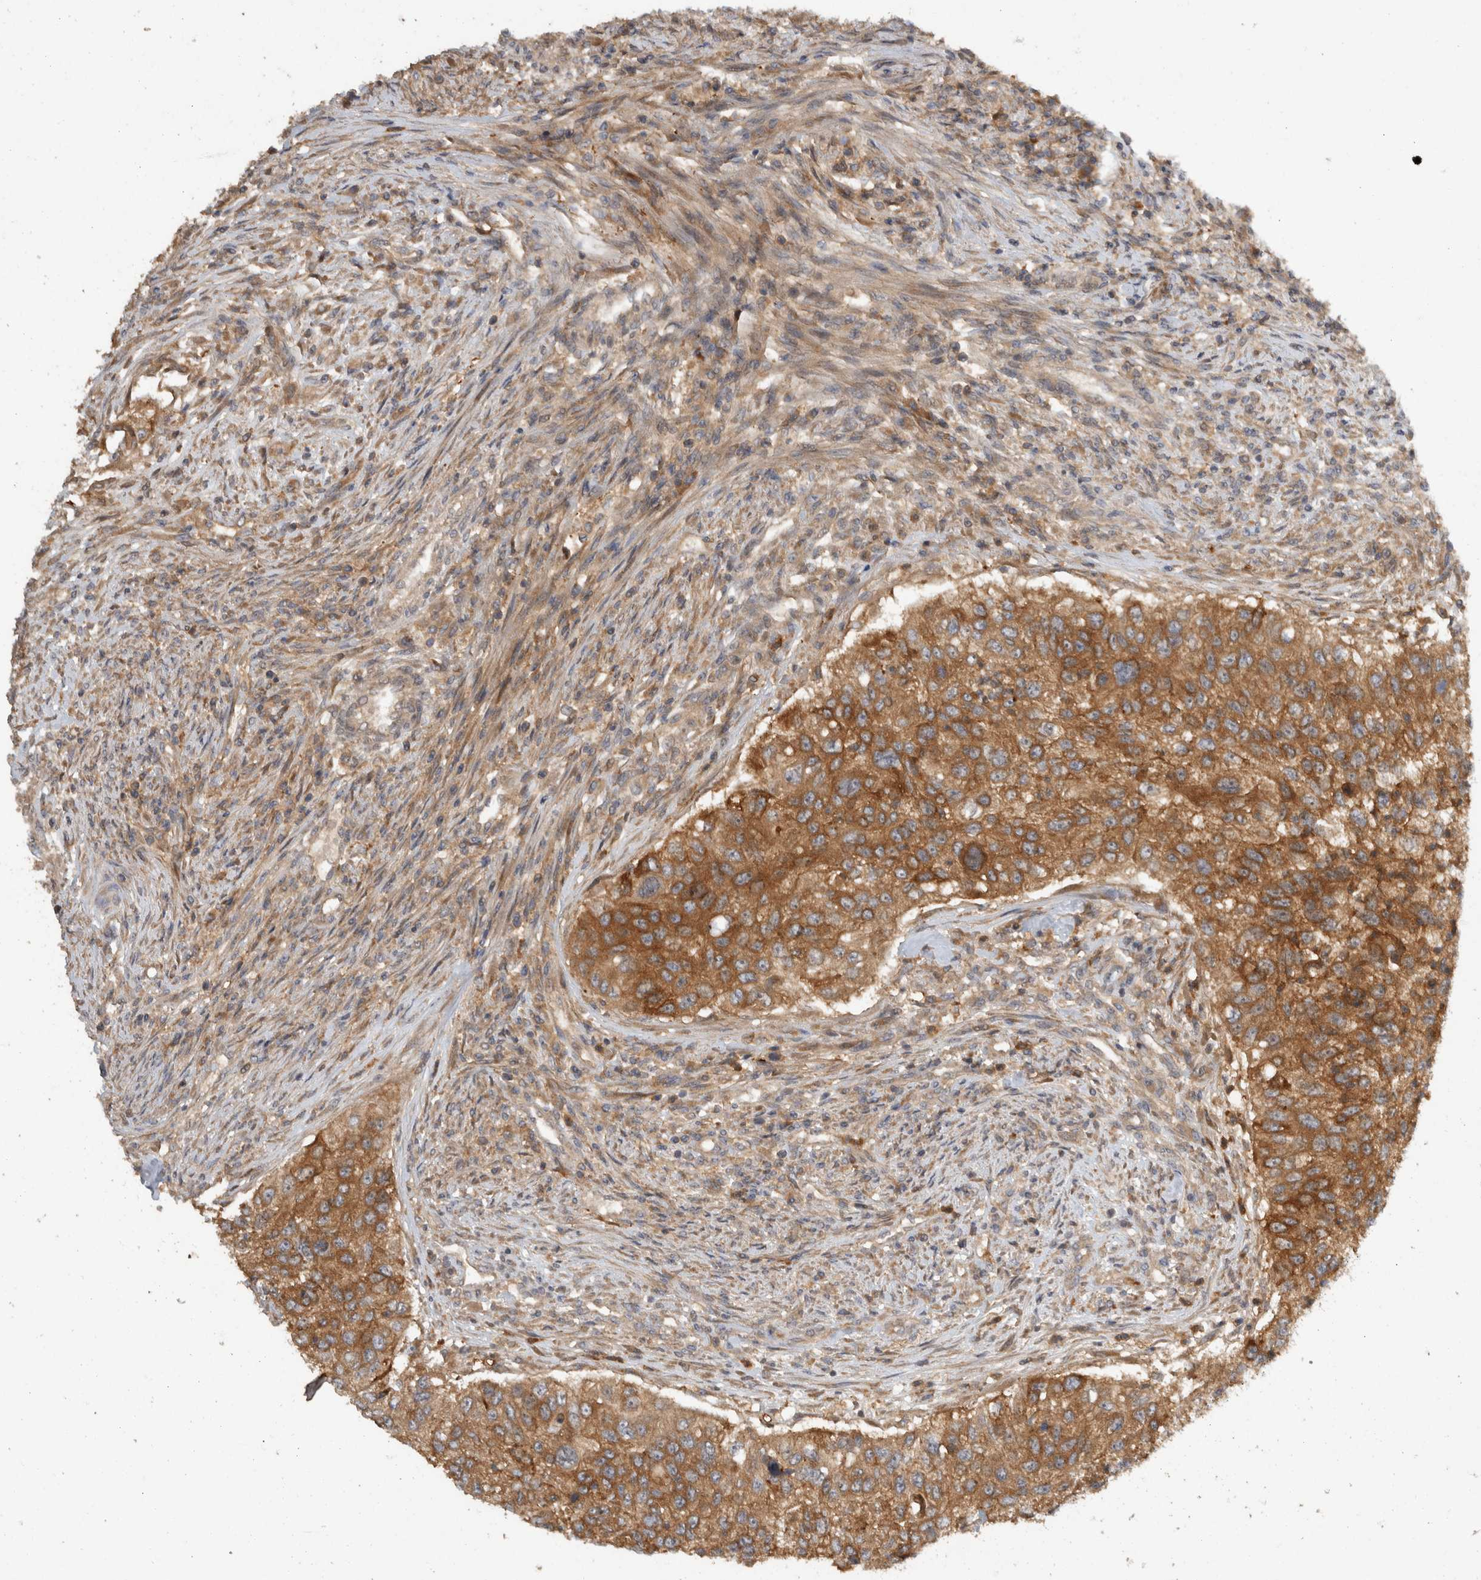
{"staining": {"intensity": "moderate", "quantity": ">75%", "location": "cytoplasmic/membranous"}, "tissue": "urothelial cancer", "cell_type": "Tumor cells", "image_type": "cancer", "snomed": [{"axis": "morphology", "description": "Urothelial carcinoma, High grade"}, {"axis": "topography", "description": "Urinary bladder"}], "caption": "Immunohistochemical staining of human high-grade urothelial carcinoma shows medium levels of moderate cytoplasmic/membranous protein expression in approximately >75% of tumor cells.", "gene": "VEPH1", "patient": {"sex": "female", "age": 60}}